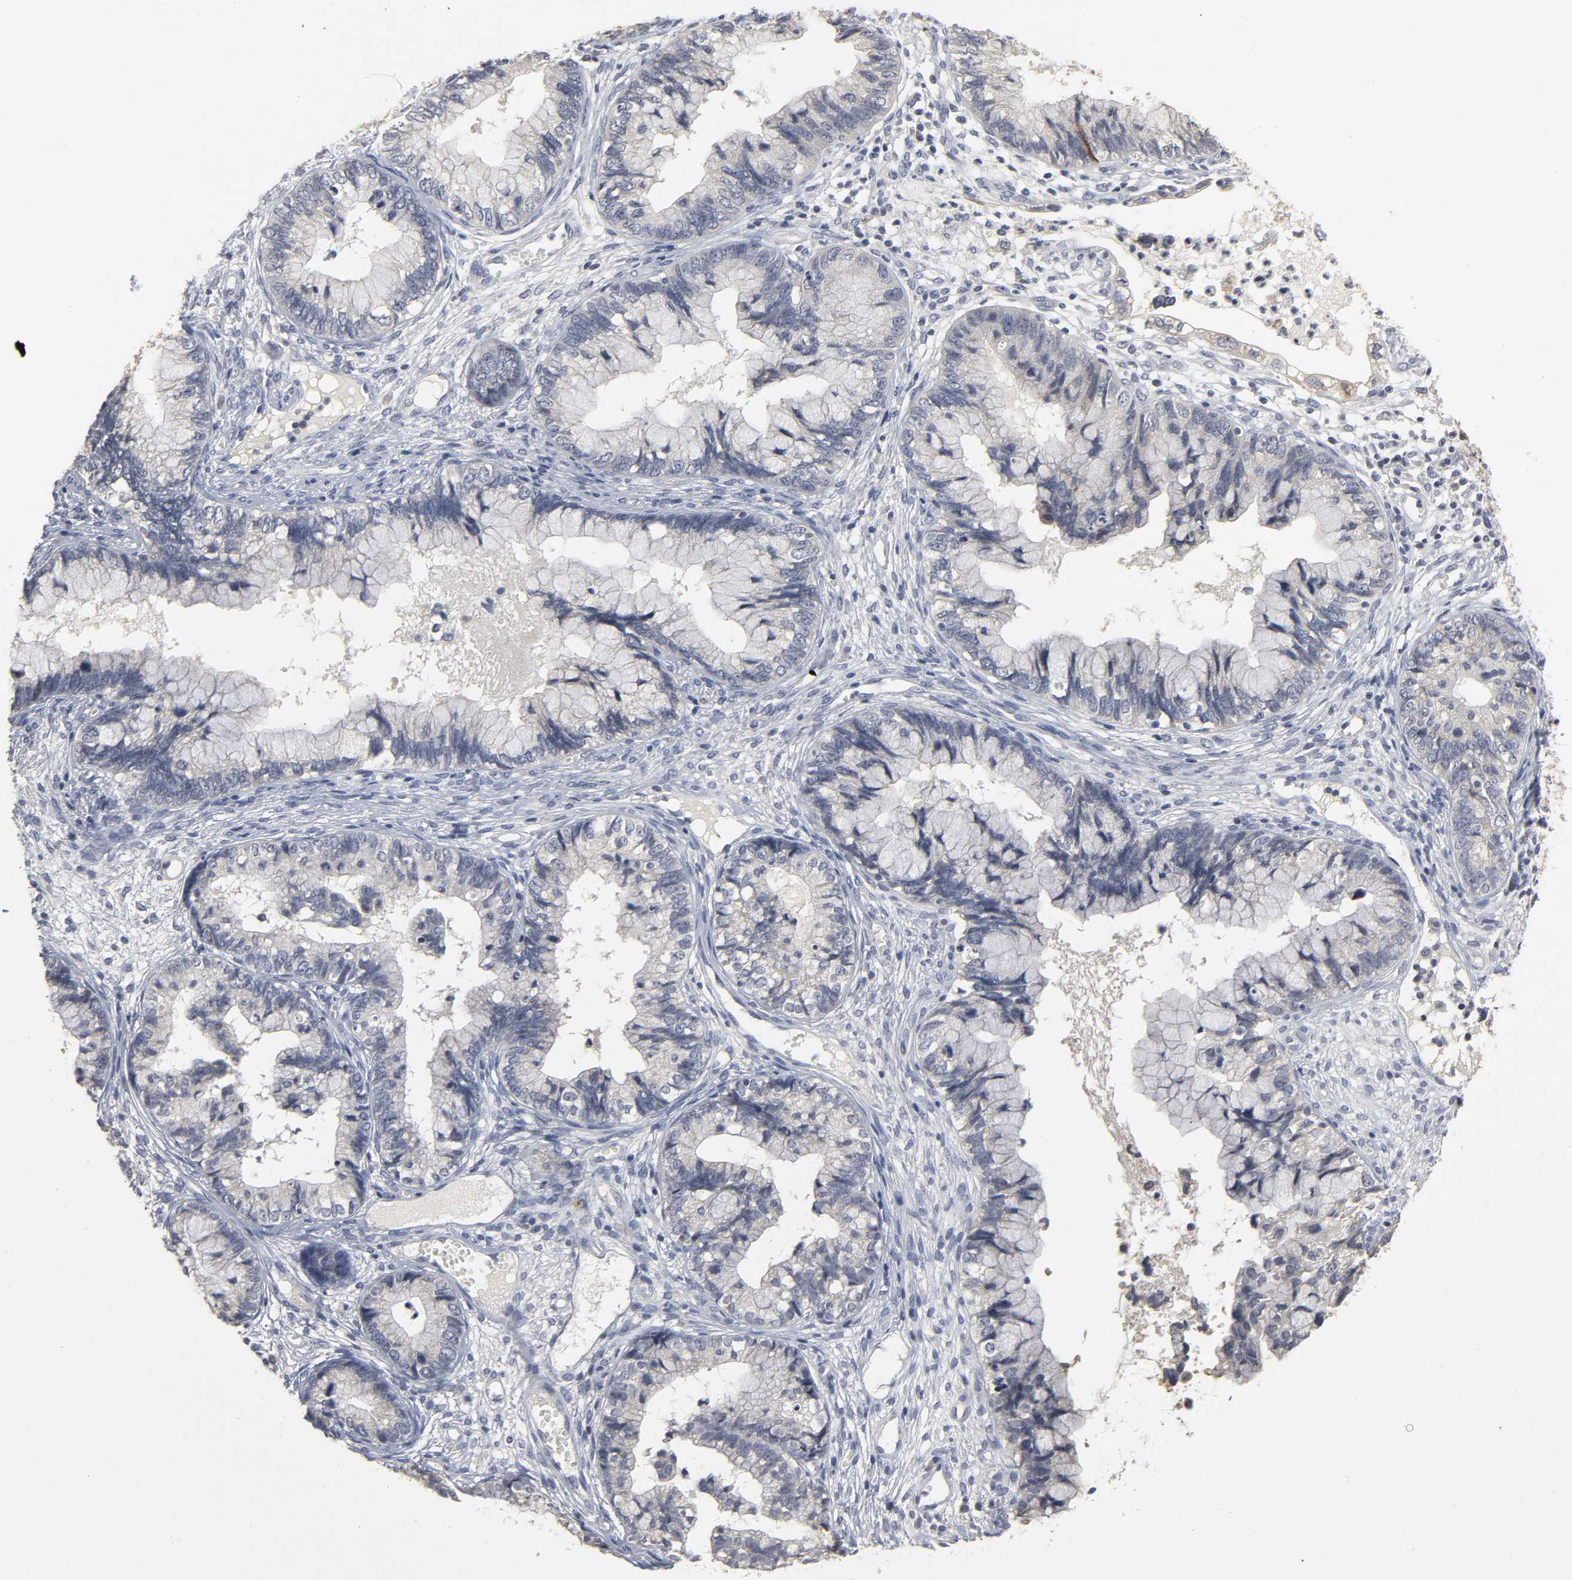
{"staining": {"intensity": "negative", "quantity": "none", "location": "none"}, "tissue": "cervical cancer", "cell_type": "Tumor cells", "image_type": "cancer", "snomed": [{"axis": "morphology", "description": "Adenocarcinoma, NOS"}, {"axis": "topography", "description": "Cervix"}], "caption": "This is a micrograph of immunohistochemistry (IHC) staining of cervical adenocarcinoma, which shows no staining in tumor cells. (DAB (3,3'-diaminobenzidine) immunohistochemistry (IHC) visualized using brightfield microscopy, high magnification).", "gene": "TCAP", "patient": {"sex": "female", "age": 44}}